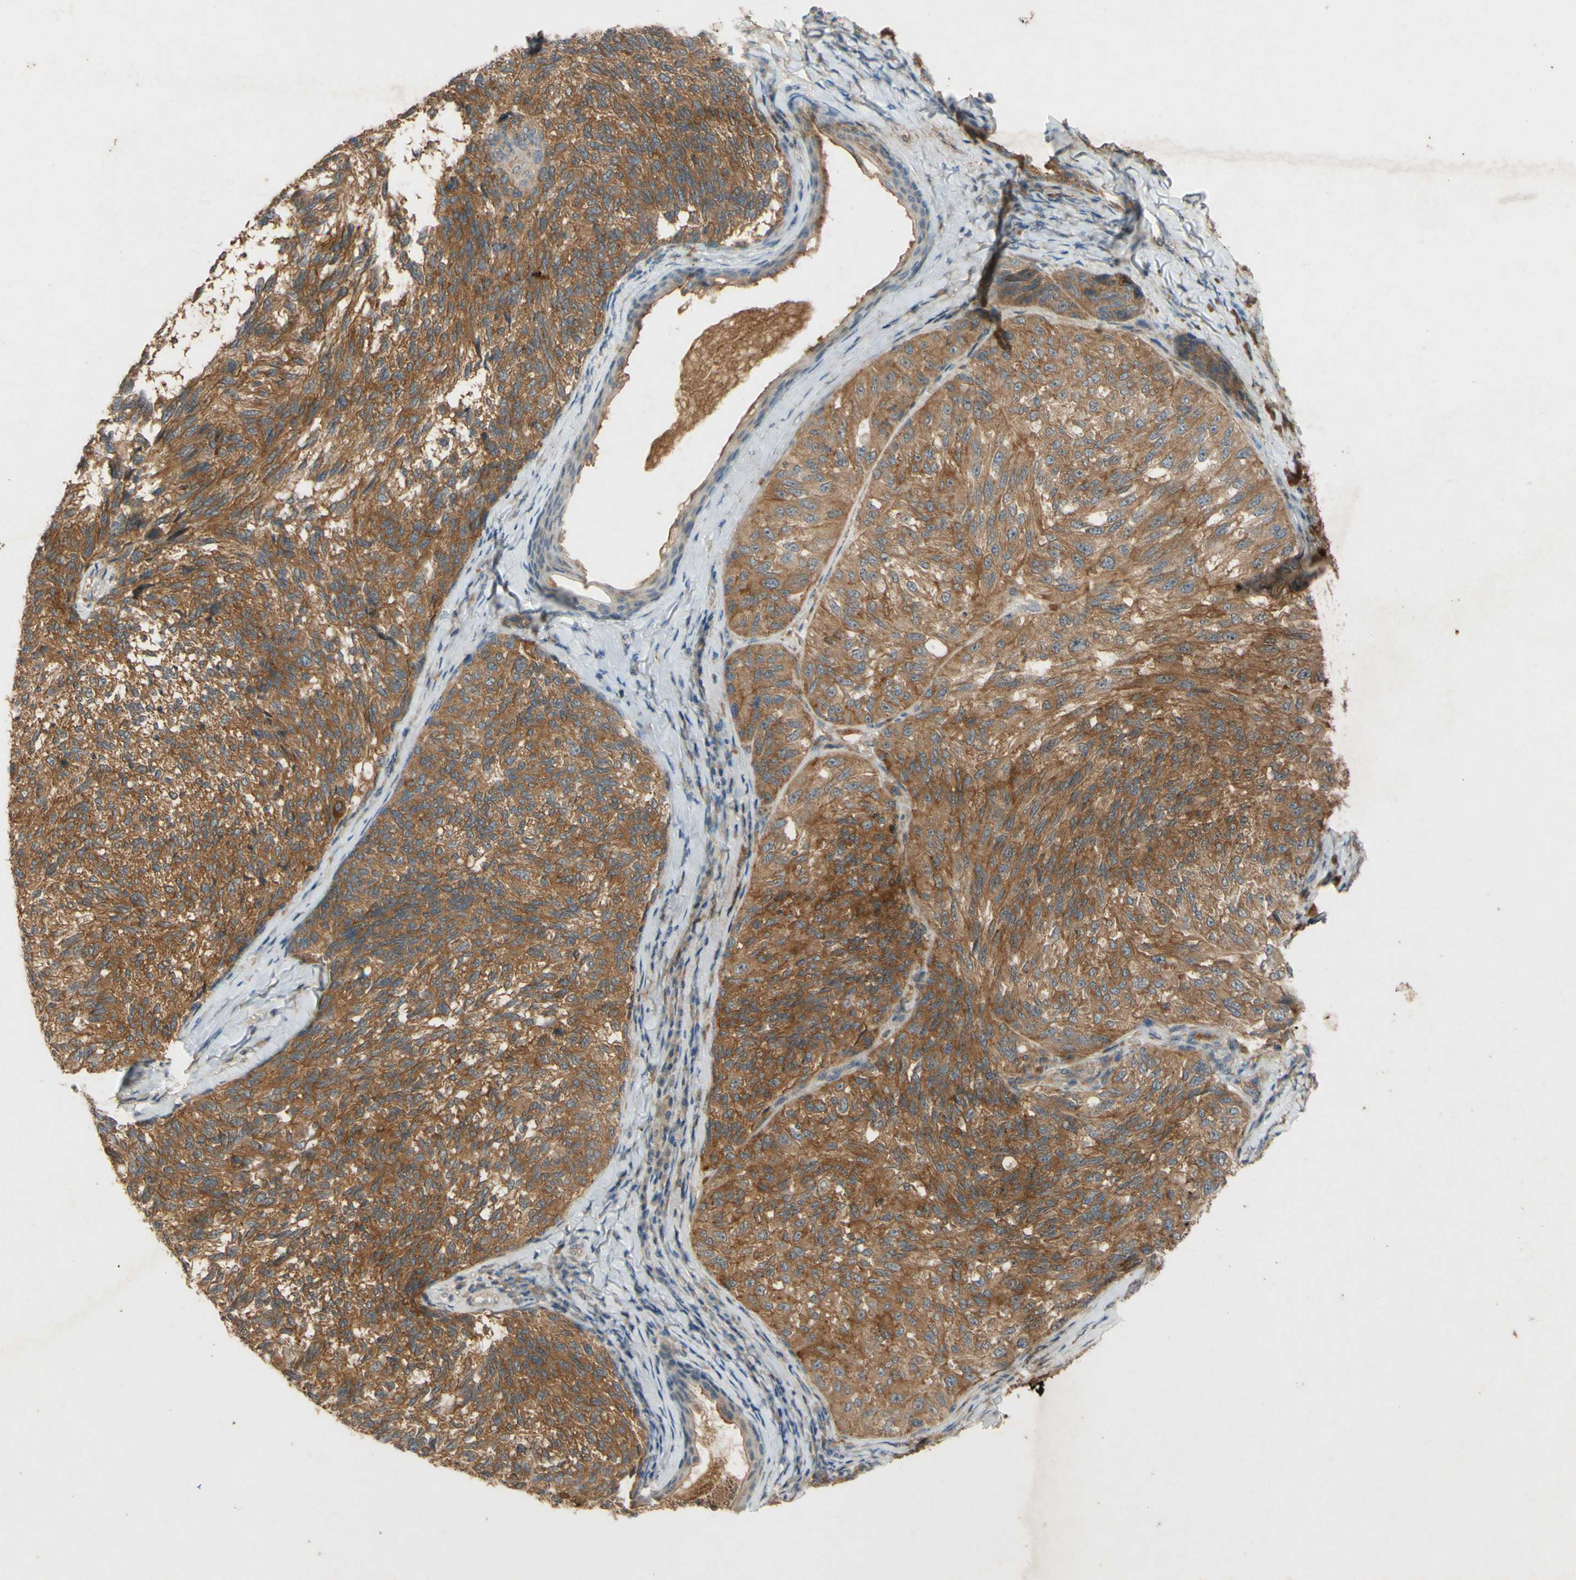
{"staining": {"intensity": "moderate", "quantity": ">75%", "location": "cytoplasmic/membranous"}, "tissue": "melanoma", "cell_type": "Tumor cells", "image_type": "cancer", "snomed": [{"axis": "morphology", "description": "Malignant melanoma, NOS"}, {"axis": "topography", "description": "Skin"}], "caption": "A photomicrograph of malignant melanoma stained for a protein demonstrates moderate cytoplasmic/membranous brown staining in tumor cells.", "gene": "ATP6V1F", "patient": {"sex": "female", "age": 73}}